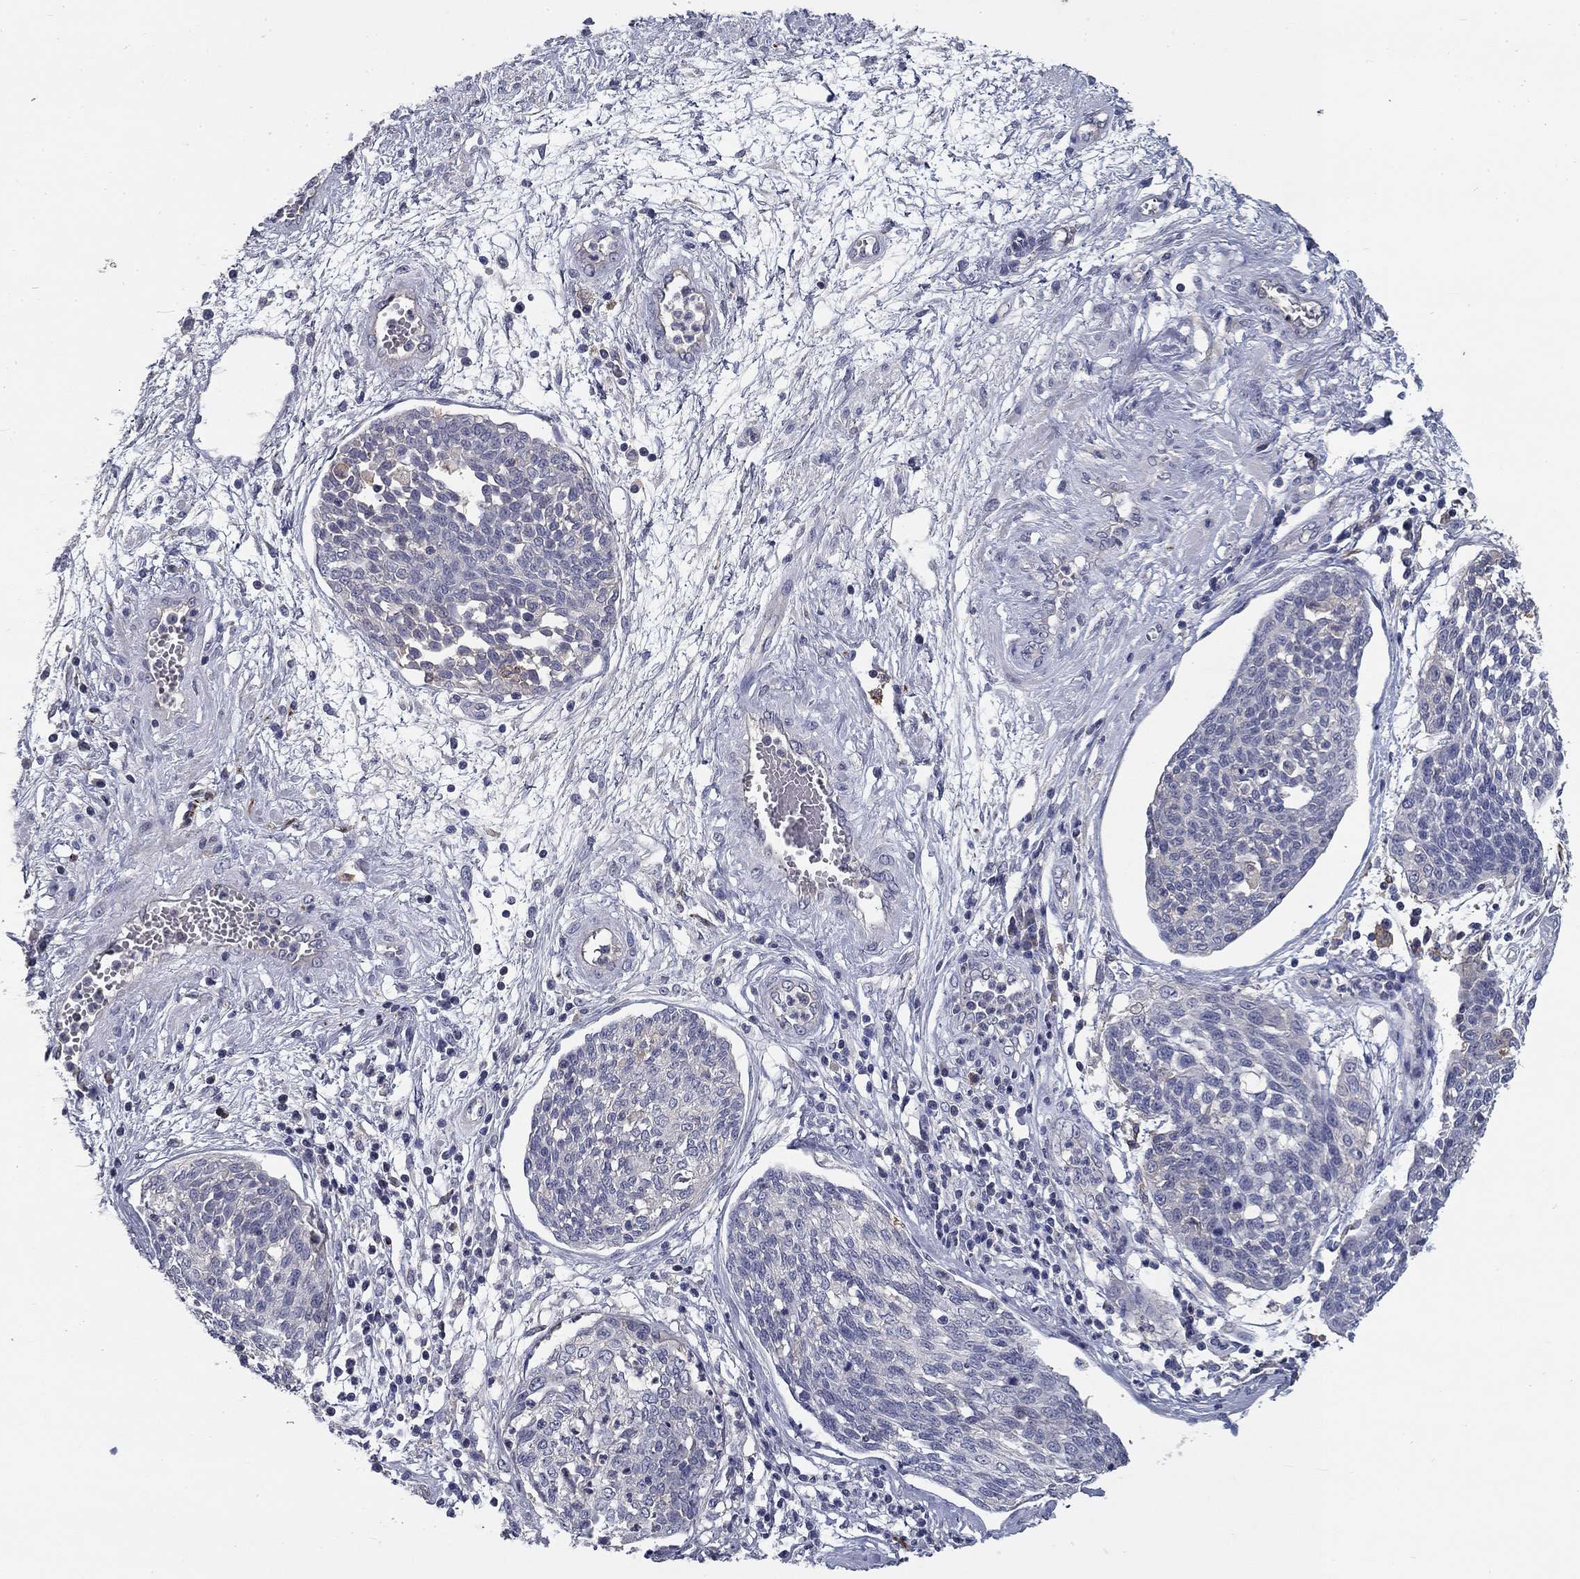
{"staining": {"intensity": "negative", "quantity": "none", "location": "none"}, "tissue": "cervical cancer", "cell_type": "Tumor cells", "image_type": "cancer", "snomed": [{"axis": "morphology", "description": "Squamous cell carcinoma, NOS"}, {"axis": "topography", "description": "Cervix"}], "caption": "Micrograph shows no protein expression in tumor cells of cervical cancer tissue. Brightfield microscopy of immunohistochemistry (IHC) stained with DAB (3,3'-diaminobenzidine) (brown) and hematoxylin (blue), captured at high magnification.", "gene": "CD274", "patient": {"sex": "female", "age": 34}}